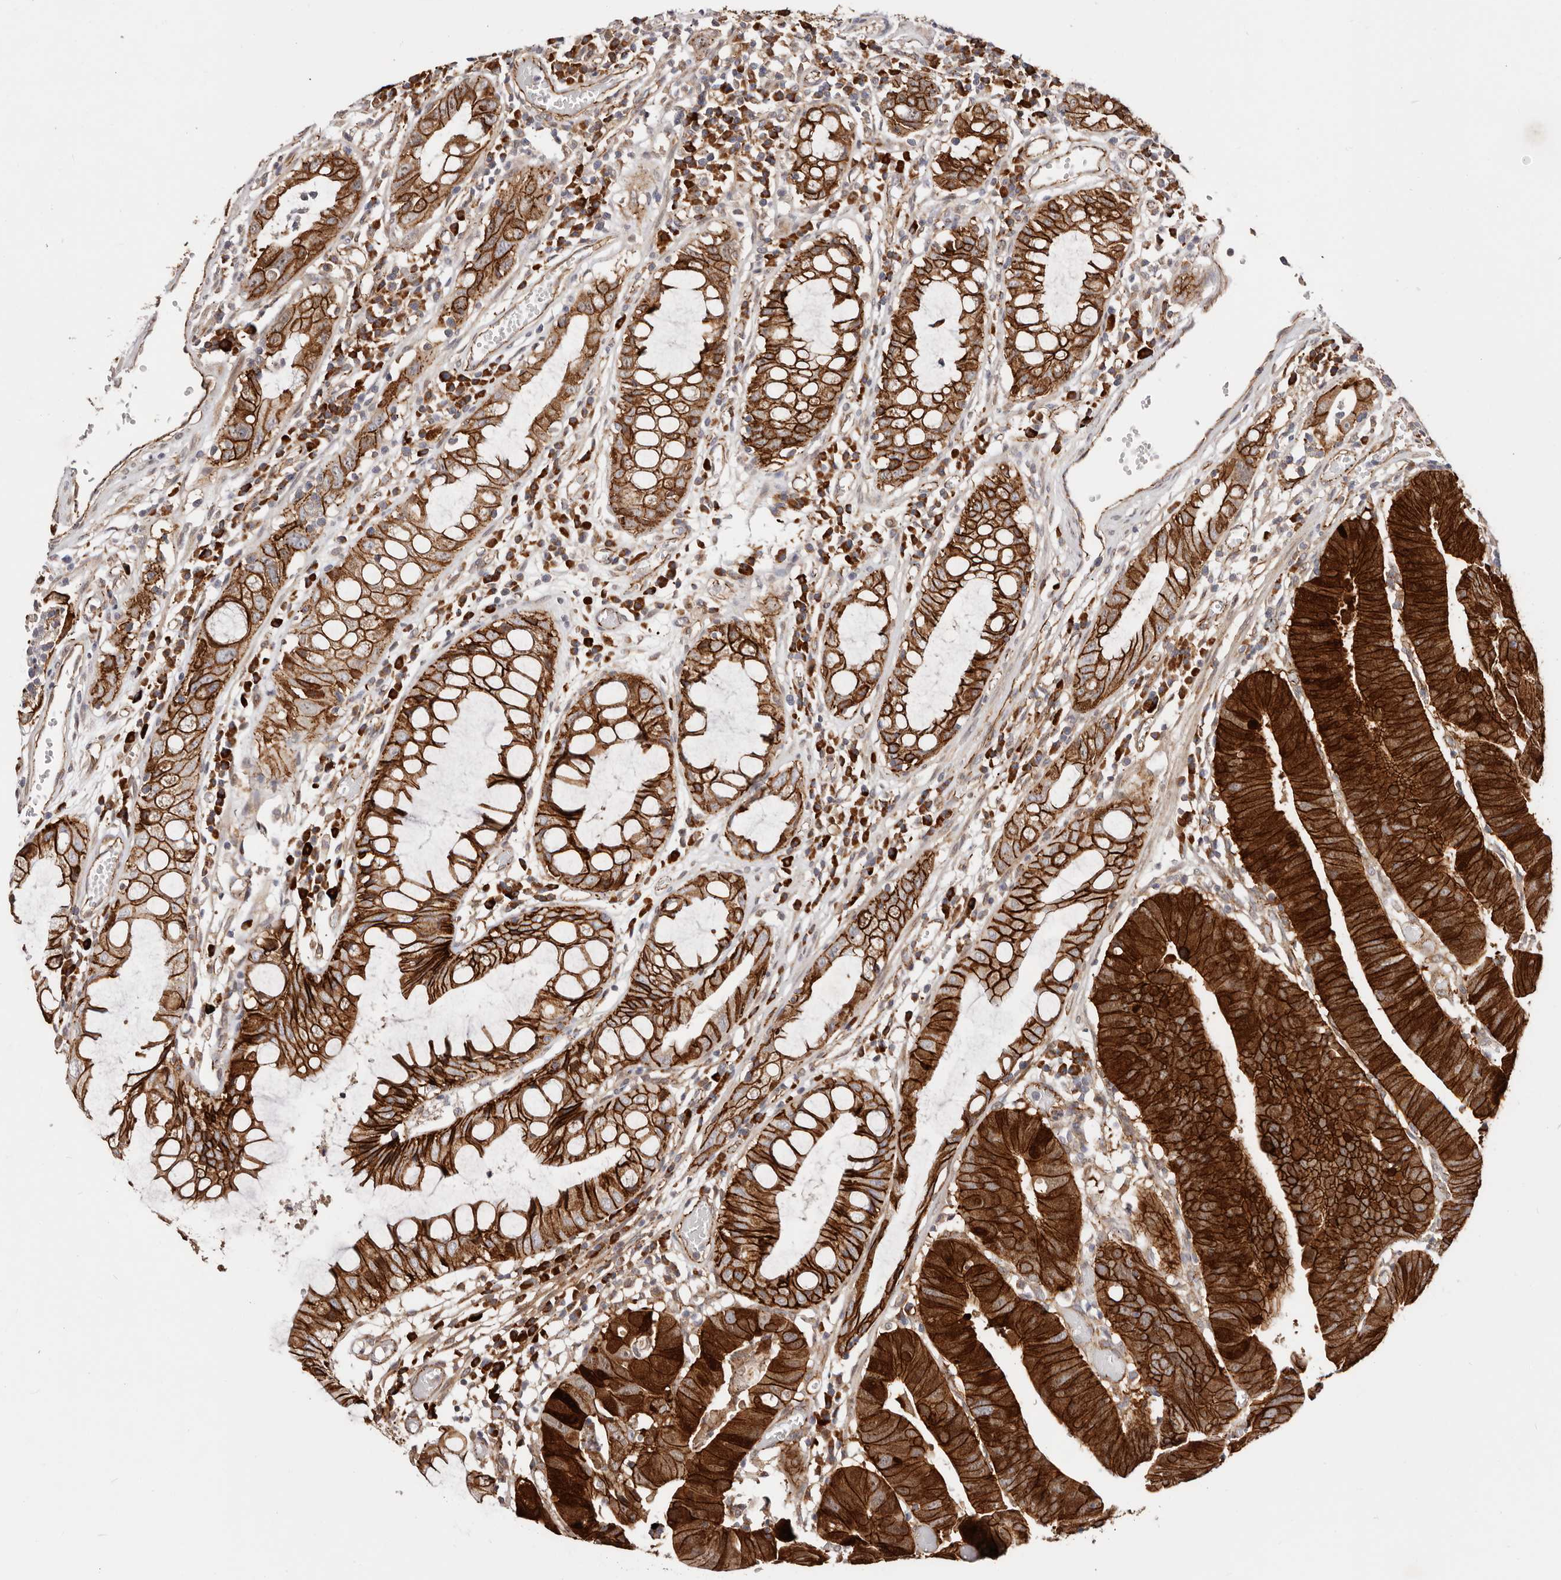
{"staining": {"intensity": "strong", "quantity": ">75%", "location": "cytoplasmic/membranous"}, "tissue": "colorectal cancer", "cell_type": "Tumor cells", "image_type": "cancer", "snomed": [{"axis": "morphology", "description": "Adenocarcinoma, NOS"}, {"axis": "topography", "description": "Rectum"}], "caption": "Human adenocarcinoma (colorectal) stained with a protein marker displays strong staining in tumor cells.", "gene": "CTNNB1", "patient": {"sex": "female", "age": 65}}